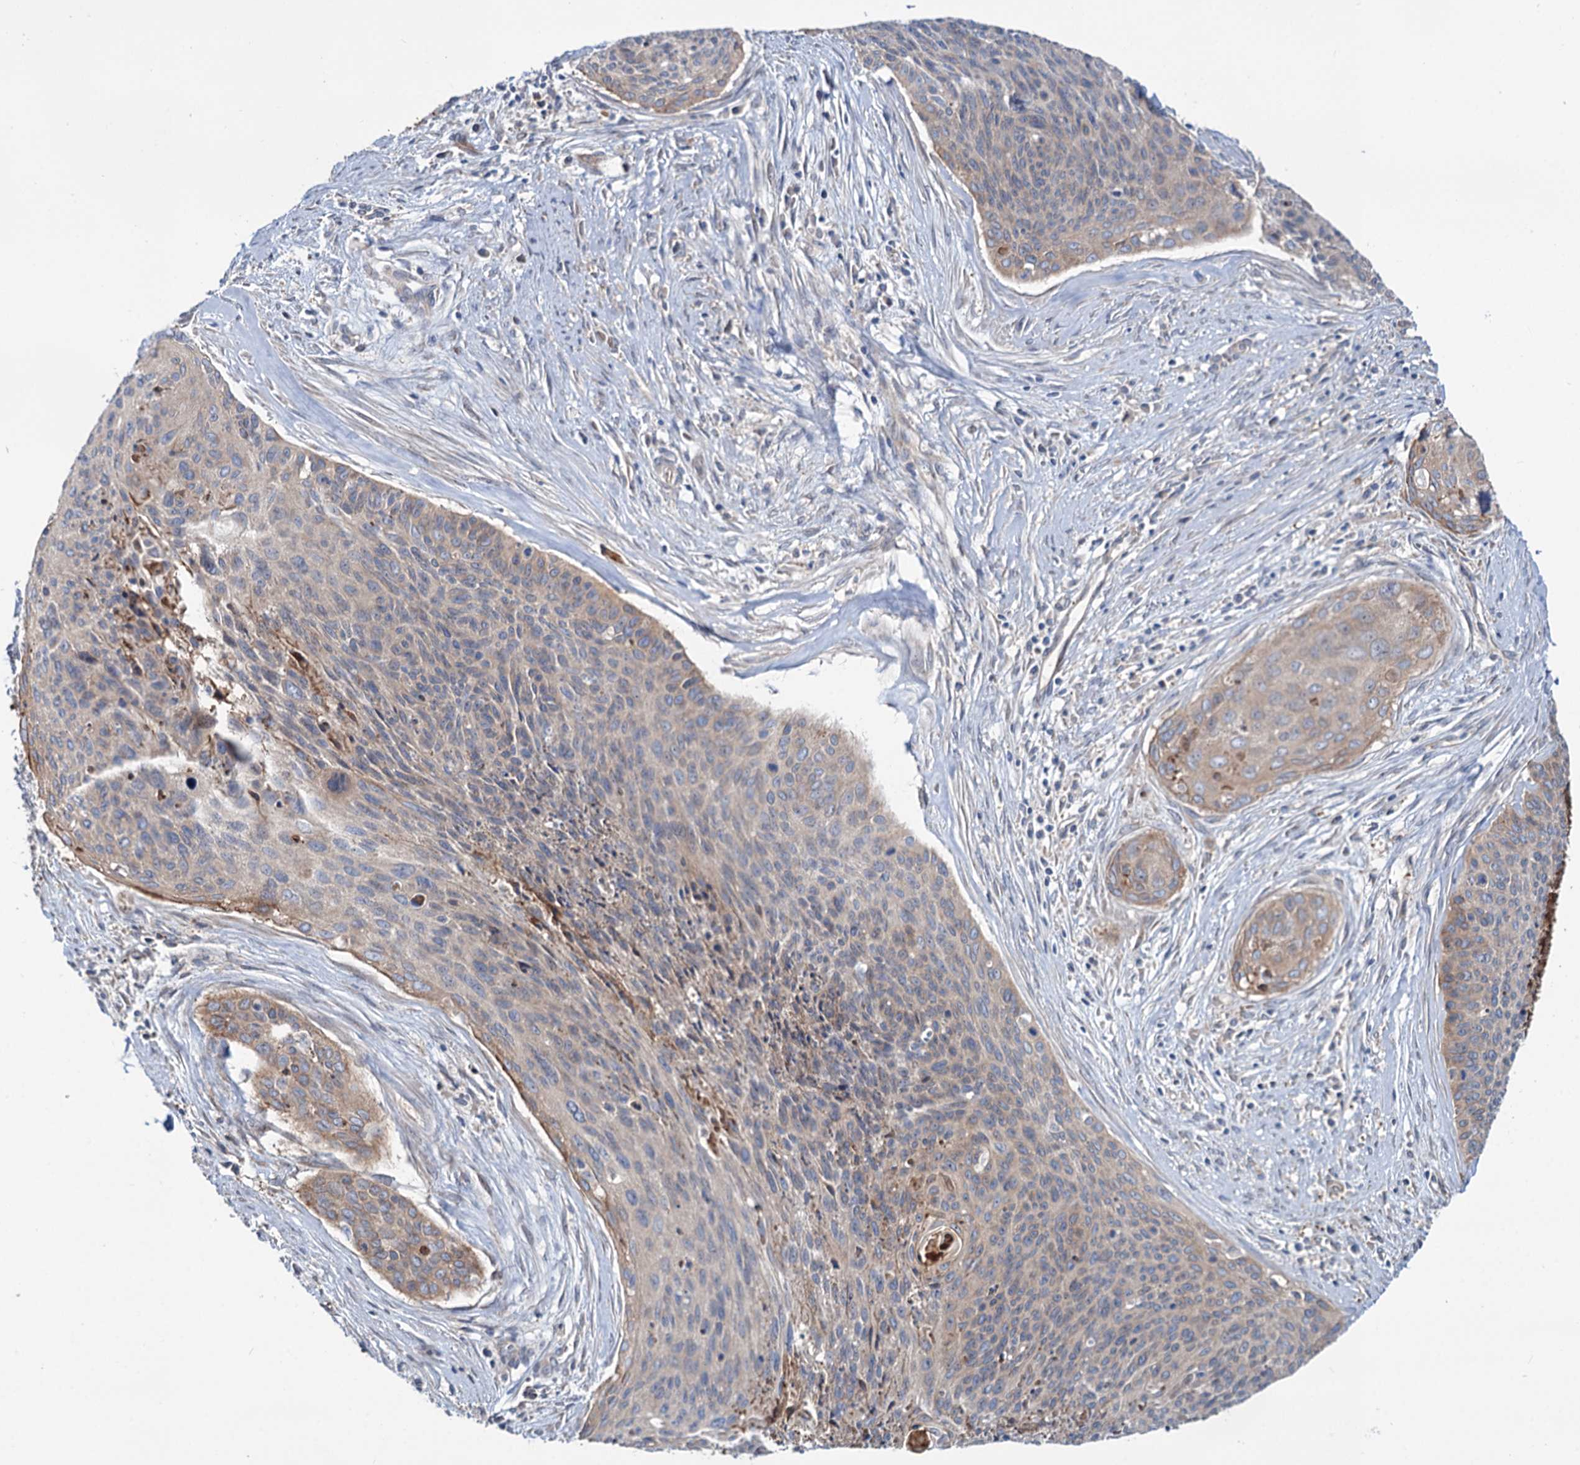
{"staining": {"intensity": "moderate", "quantity": "<25%", "location": "cytoplasmic/membranous"}, "tissue": "cervical cancer", "cell_type": "Tumor cells", "image_type": "cancer", "snomed": [{"axis": "morphology", "description": "Squamous cell carcinoma, NOS"}, {"axis": "topography", "description": "Cervix"}], "caption": "Human cervical cancer (squamous cell carcinoma) stained with a brown dye demonstrates moderate cytoplasmic/membranous positive positivity in about <25% of tumor cells.", "gene": "PTDSS2", "patient": {"sex": "female", "age": 55}}